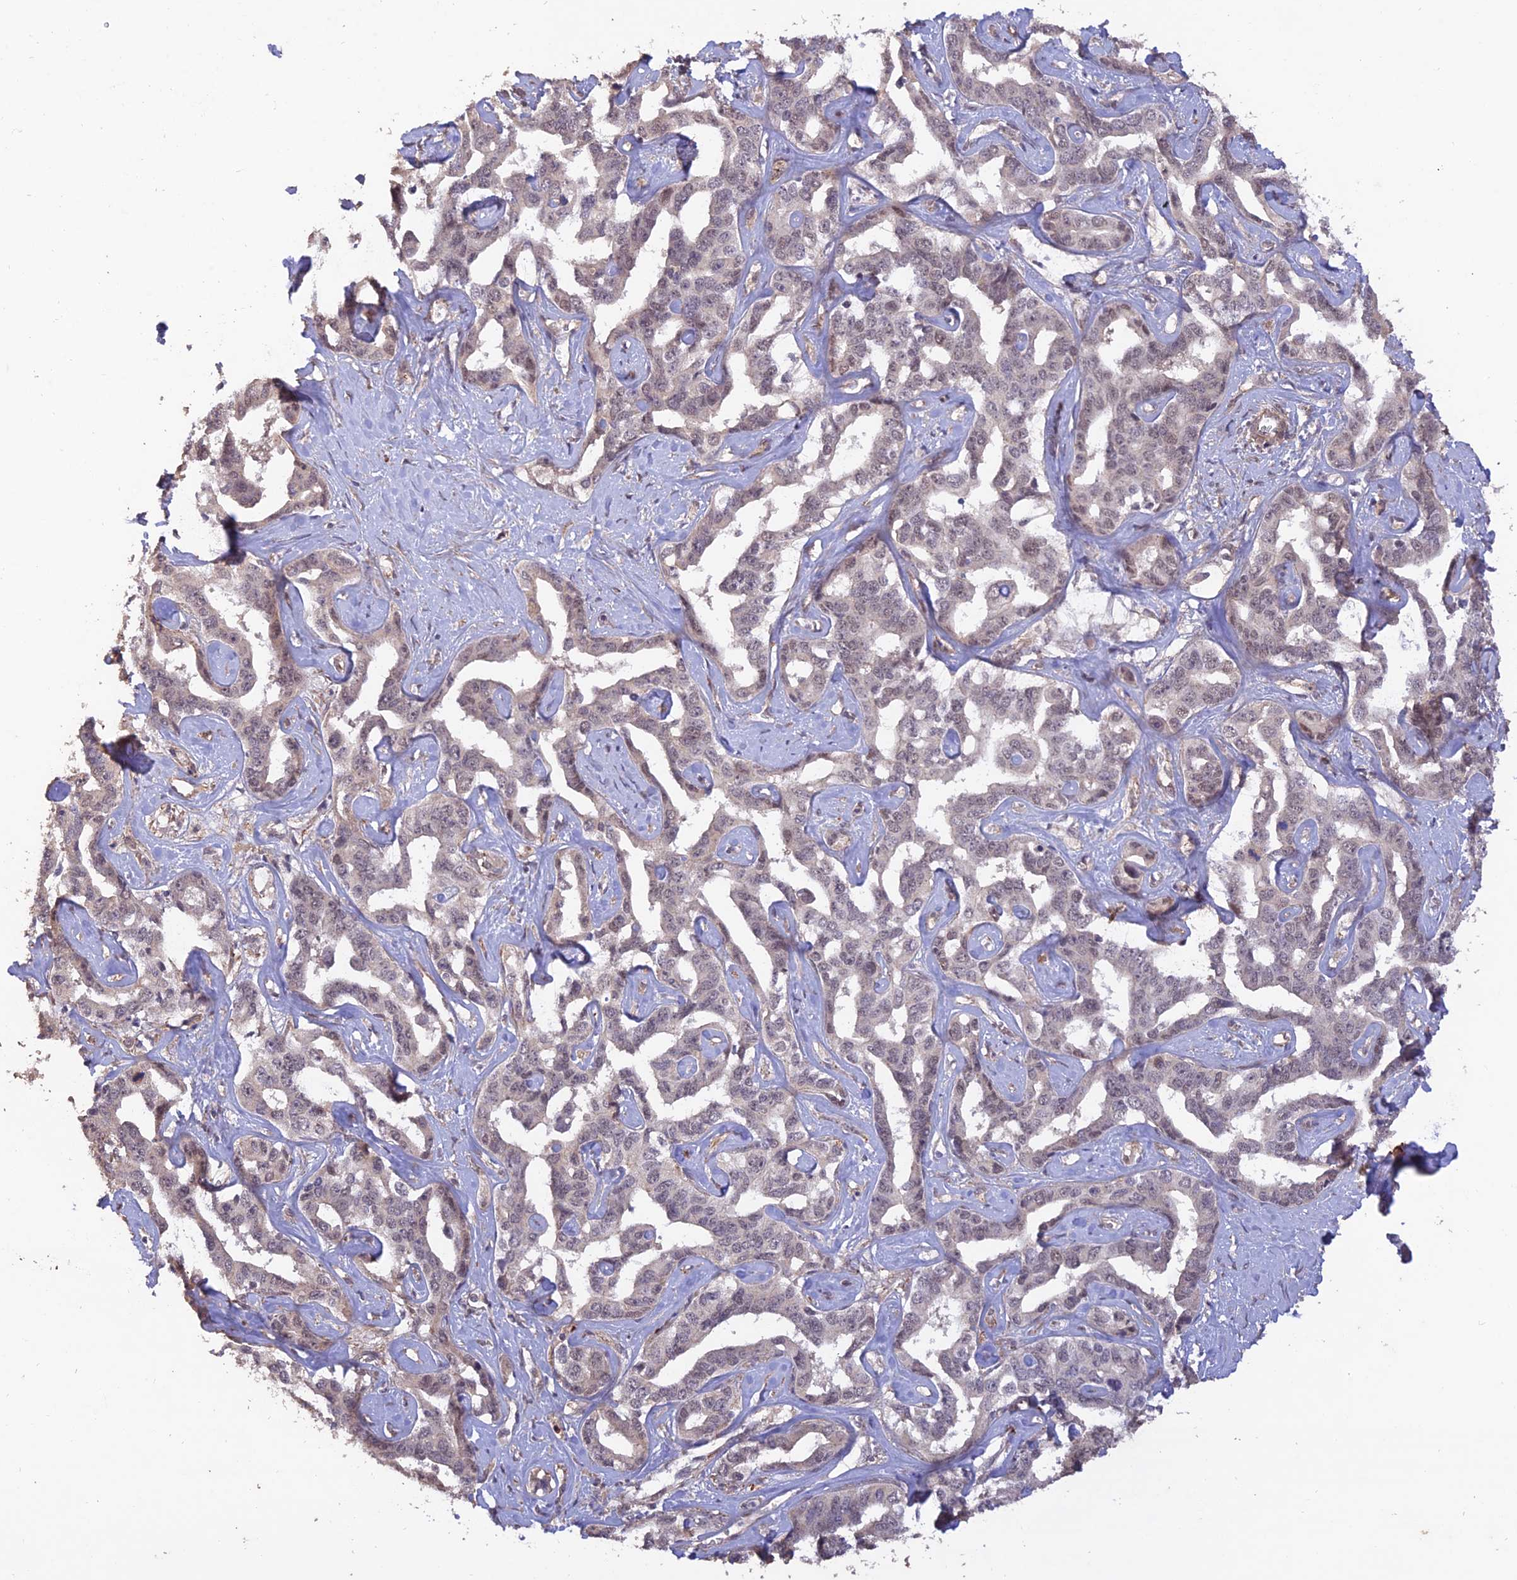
{"staining": {"intensity": "negative", "quantity": "none", "location": "none"}, "tissue": "liver cancer", "cell_type": "Tumor cells", "image_type": "cancer", "snomed": [{"axis": "morphology", "description": "Cholangiocarcinoma"}, {"axis": "topography", "description": "Liver"}], "caption": "Protein analysis of cholangiocarcinoma (liver) demonstrates no significant positivity in tumor cells.", "gene": "PAGR1", "patient": {"sex": "male", "age": 59}}